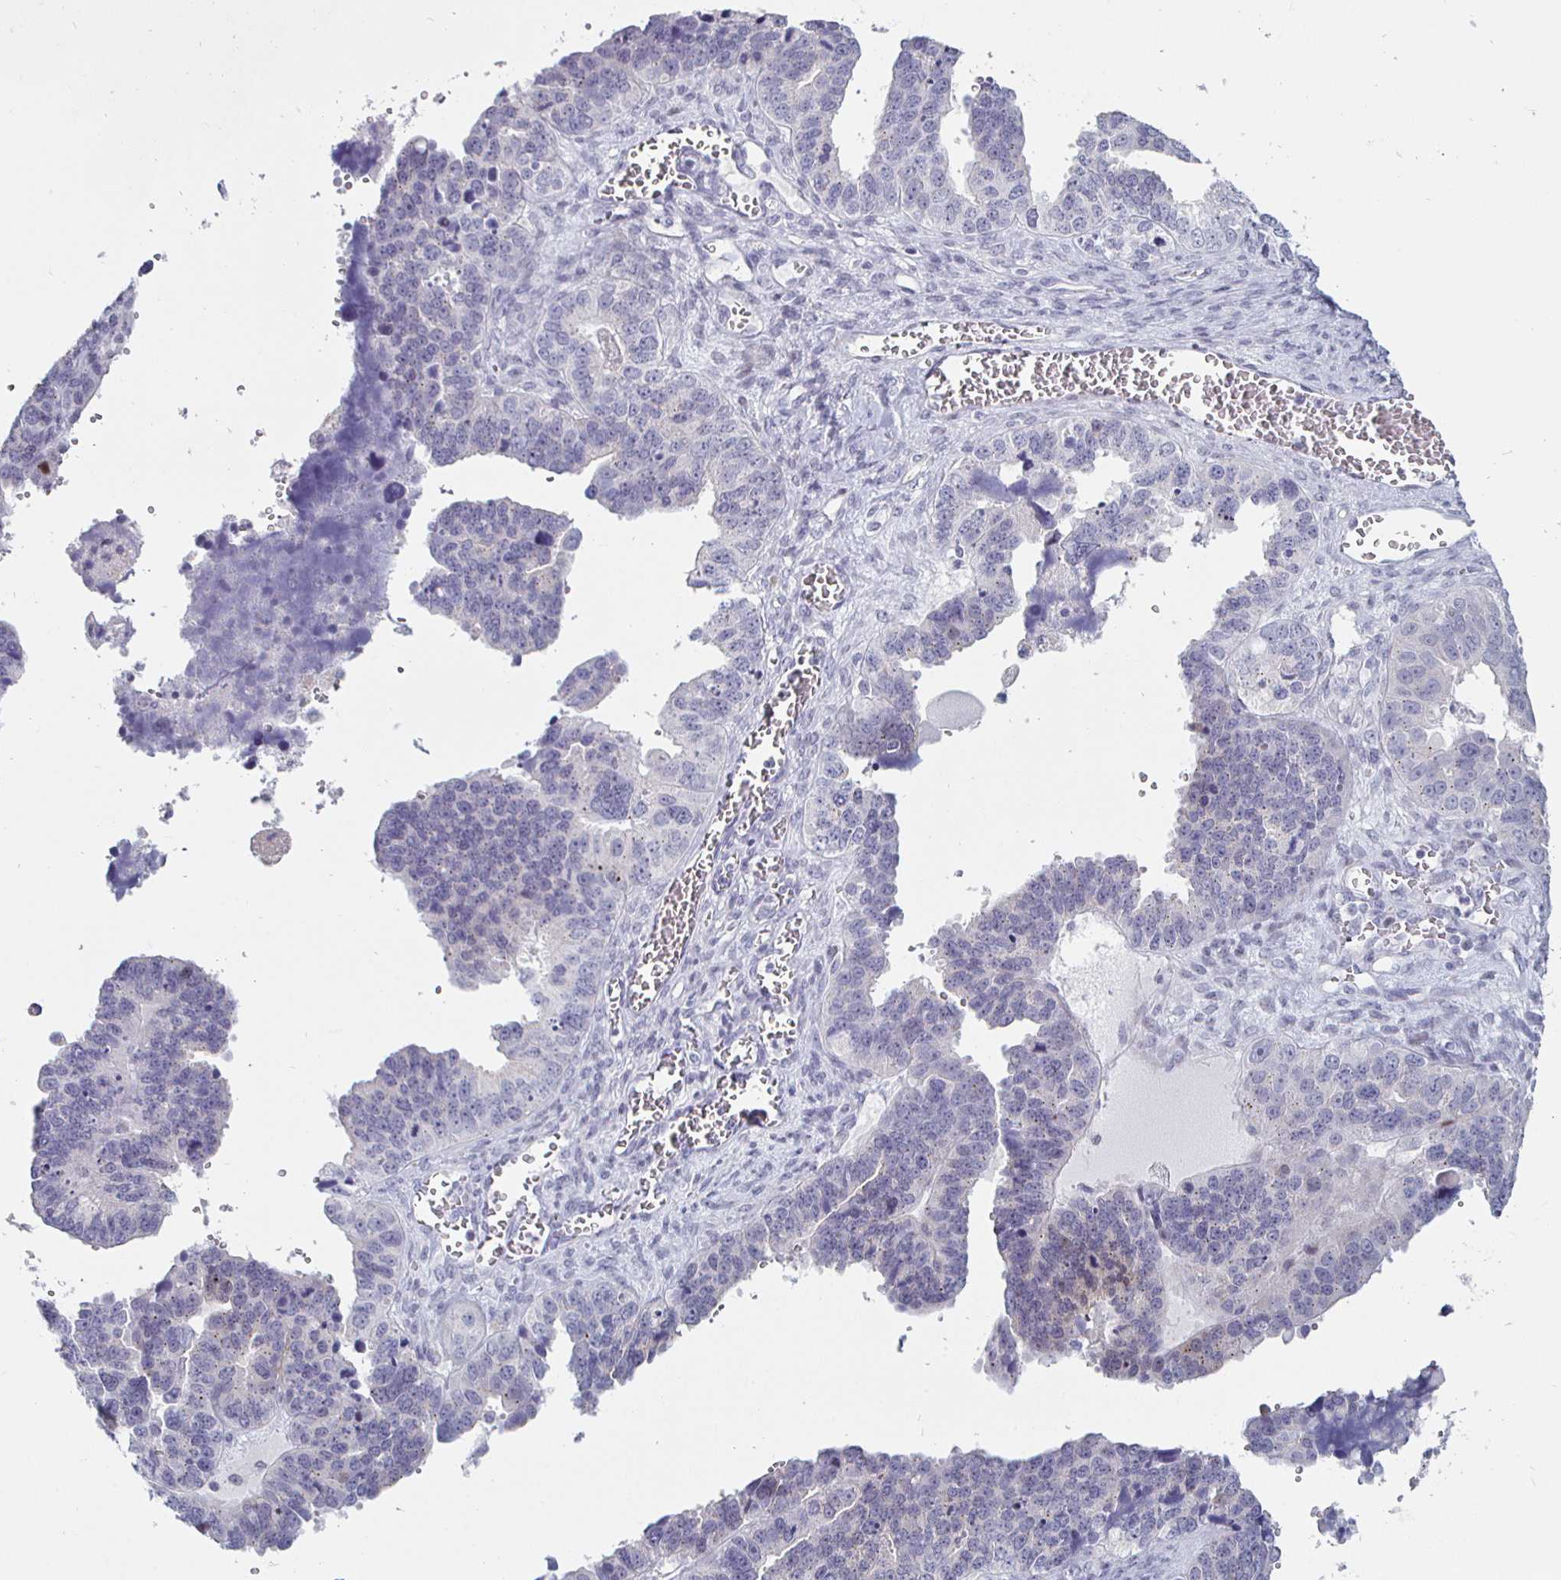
{"staining": {"intensity": "negative", "quantity": "none", "location": "none"}, "tissue": "ovarian cancer", "cell_type": "Tumor cells", "image_type": "cancer", "snomed": [{"axis": "morphology", "description": "Cystadenocarcinoma, serous, NOS"}, {"axis": "topography", "description": "Ovary"}], "caption": "A high-resolution micrograph shows immunohistochemistry staining of ovarian cancer (serous cystadenocarcinoma), which reveals no significant expression in tumor cells. (Stains: DAB immunohistochemistry with hematoxylin counter stain, Microscopy: brightfield microscopy at high magnification).", "gene": "DMRTB1", "patient": {"sex": "female", "age": 76}}